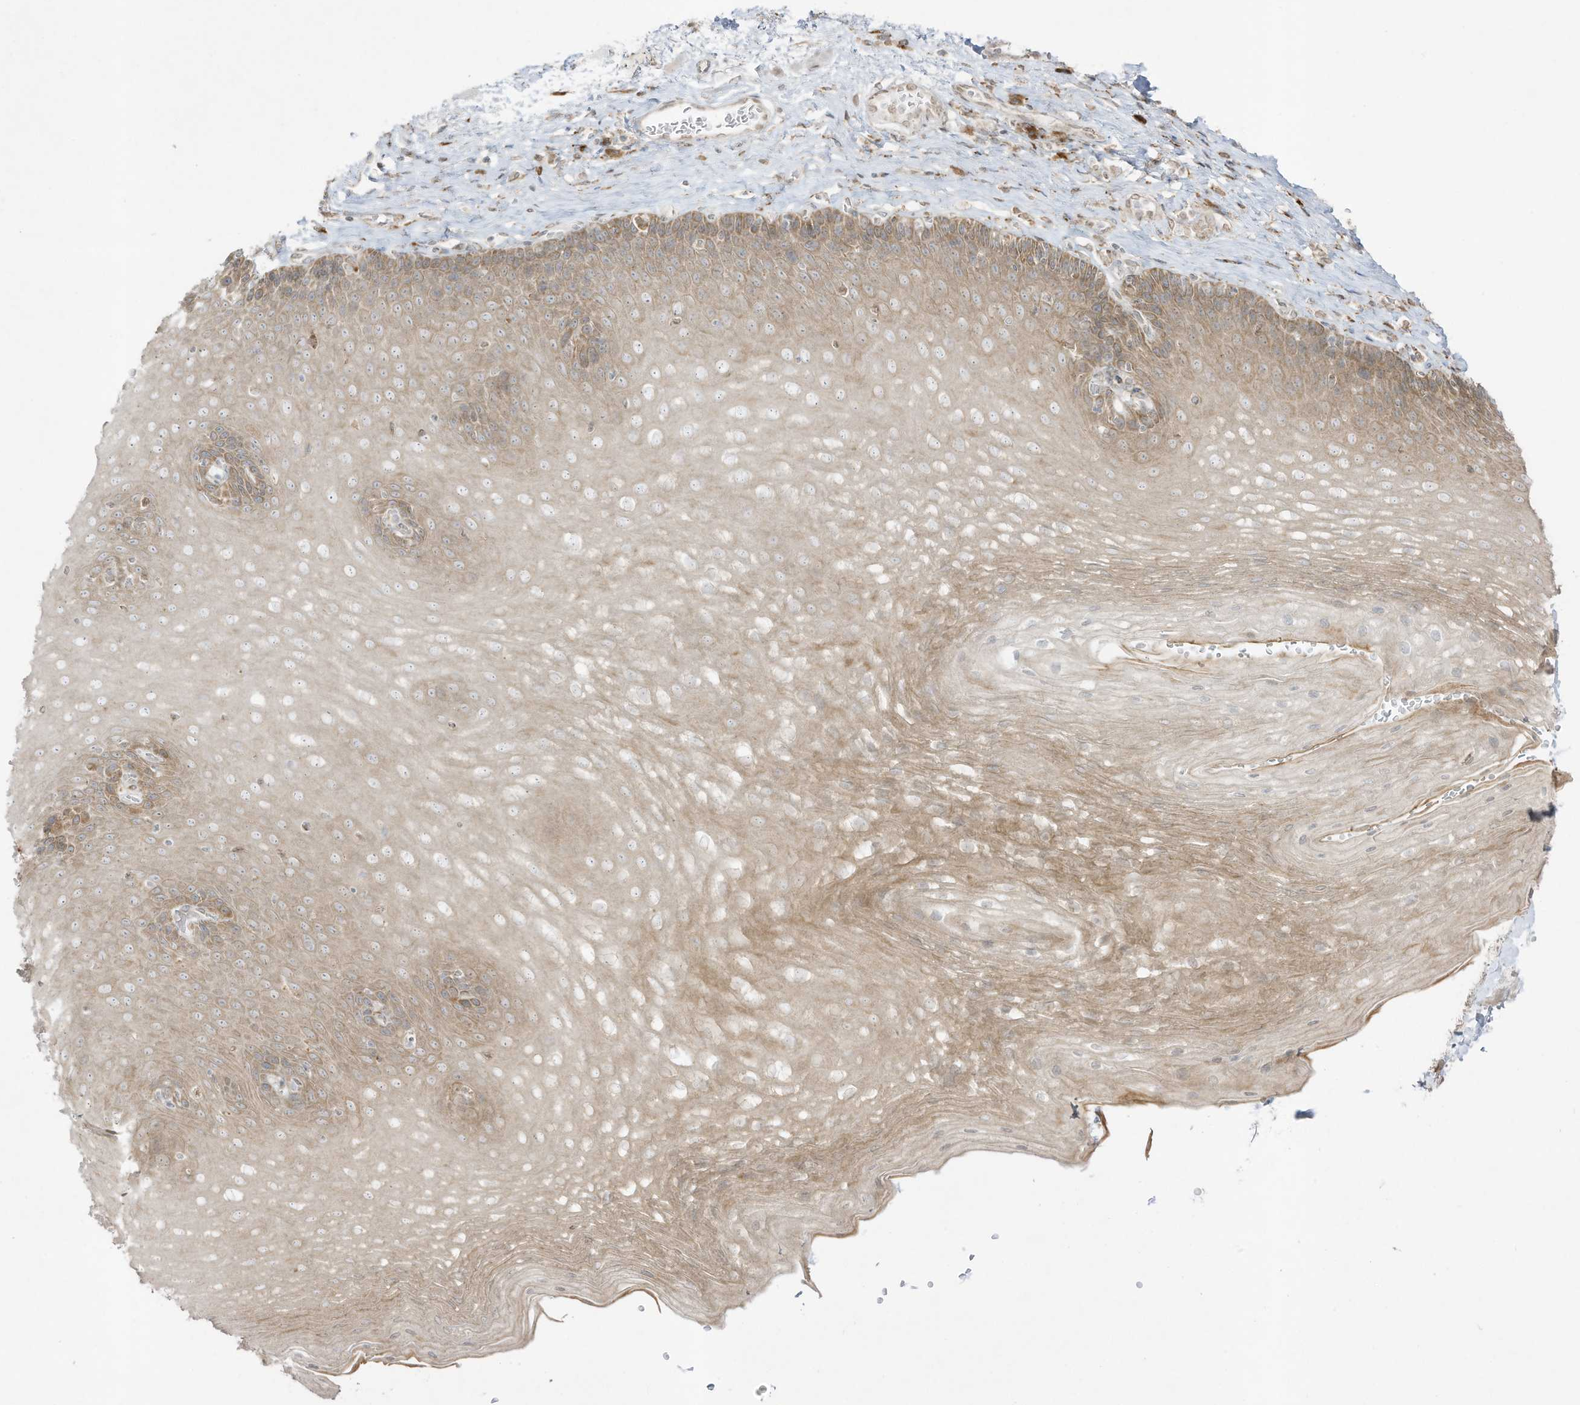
{"staining": {"intensity": "weak", "quantity": "<25%", "location": "cytoplasmic/membranous"}, "tissue": "esophagus", "cell_type": "Squamous epithelial cells", "image_type": "normal", "snomed": [{"axis": "morphology", "description": "Normal tissue, NOS"}, {"axis": "topography", "description": "Esophagus"}], "caption": "DAB immunohistochemical staining of benign human esophagus shows no significant positivity in squamous epithelial cells. (DAB (3,3'-diaminobenzidine) IHC visualized using brightfield microscopy, high magnification).", "gene": "PTK6", "patient": {"sex": "female", "age": 66}}